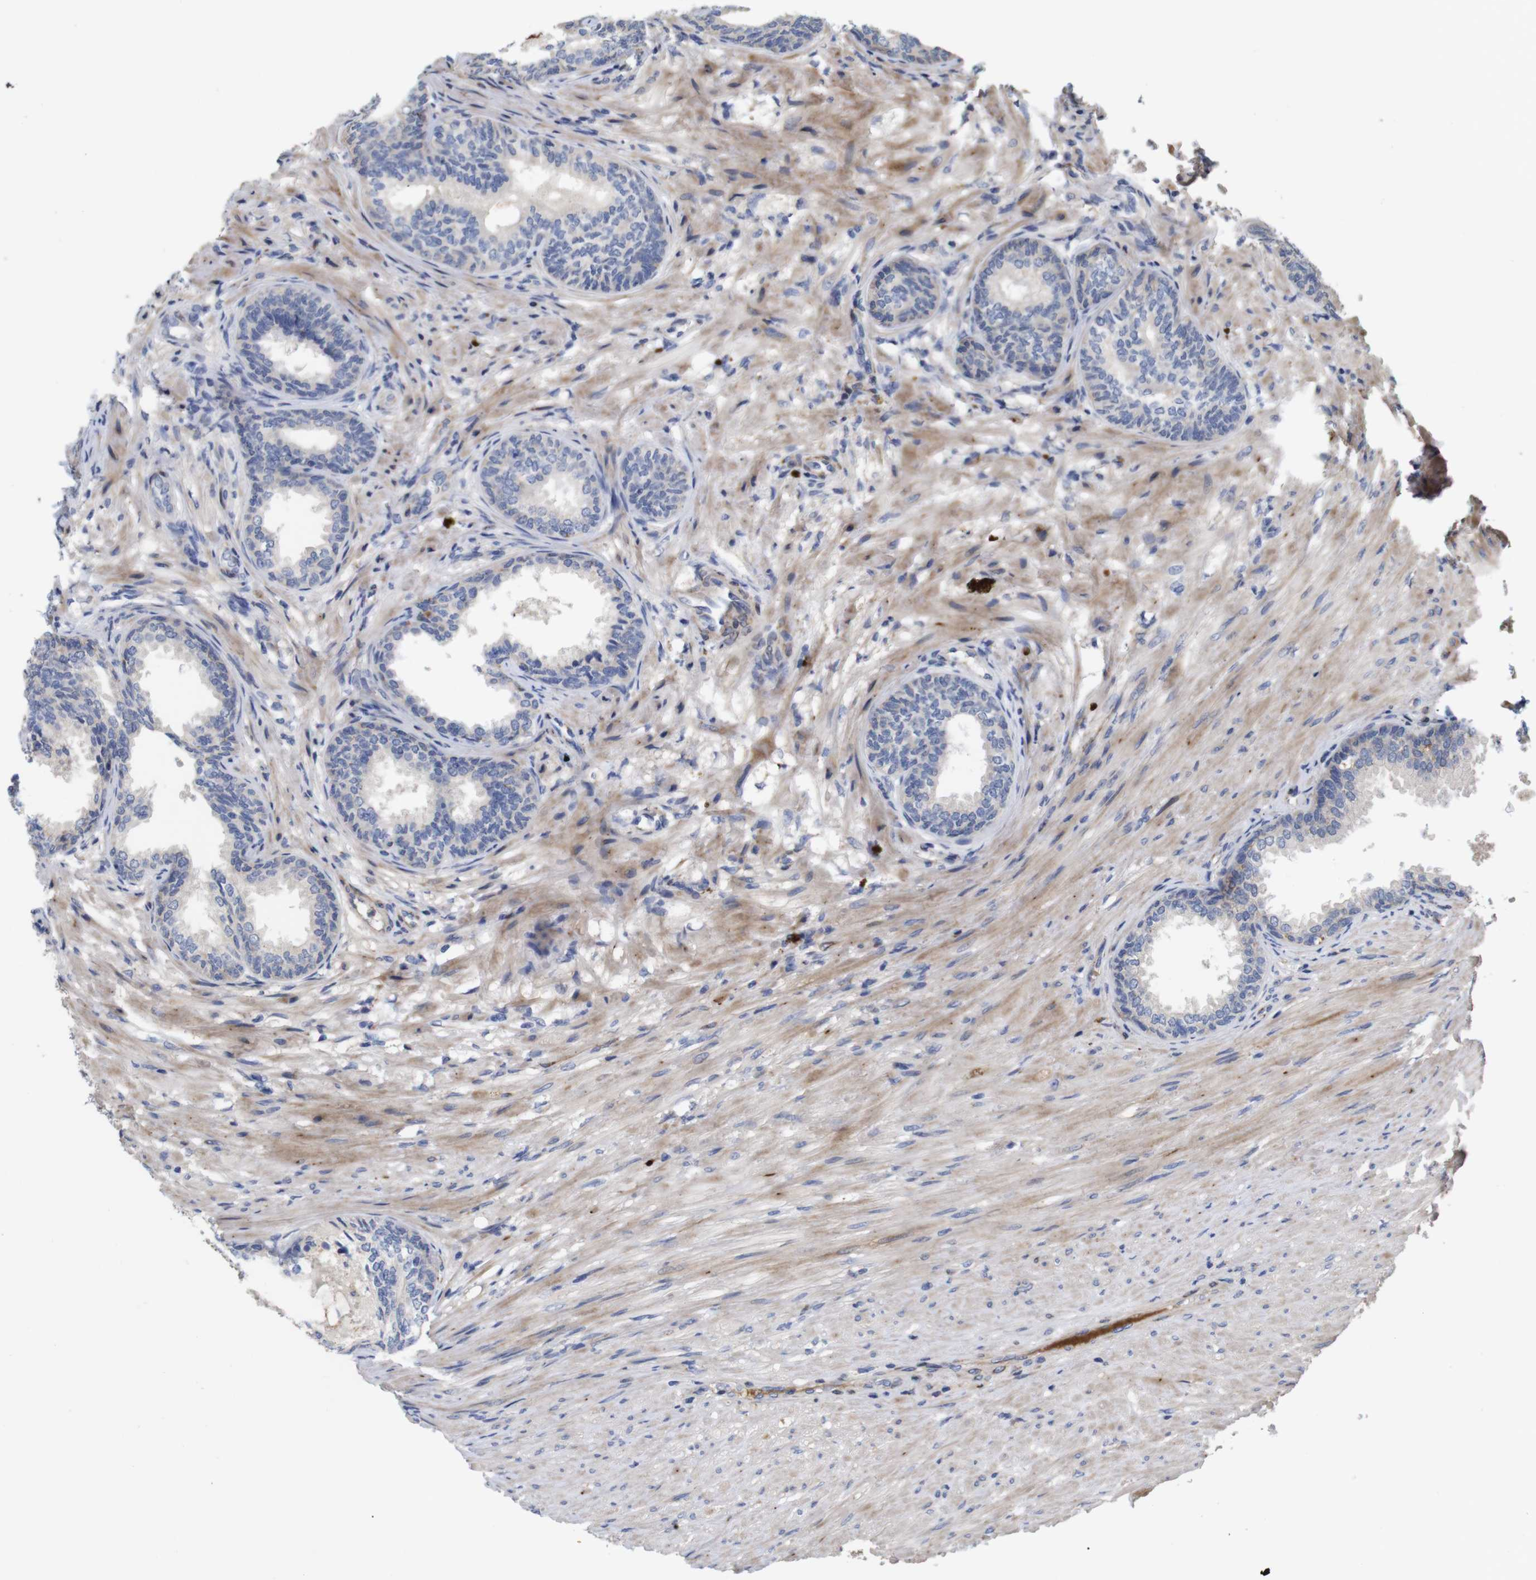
{"staining": {"intensity": "moderate", "quantity": "<25%", "location": "cytoplasmic/membranous"}, "tissue": "prostate", "cell_type": "Glandular cells", "image_type": "normal", "snomed": [{"axis": "morphology", "description": "Normal tissue, NOS"}, {"axis": "topography", "description": "Prostate"}], "caption": "This photomicrograph reveals immunohistochemistry (IHC) staining of normal prostate, with low moderate cytoplasmic/membranous expression in about <25% of glandular cells.", "gene": "SPRY3", "patient": {"sex": "male", "age": 76}}